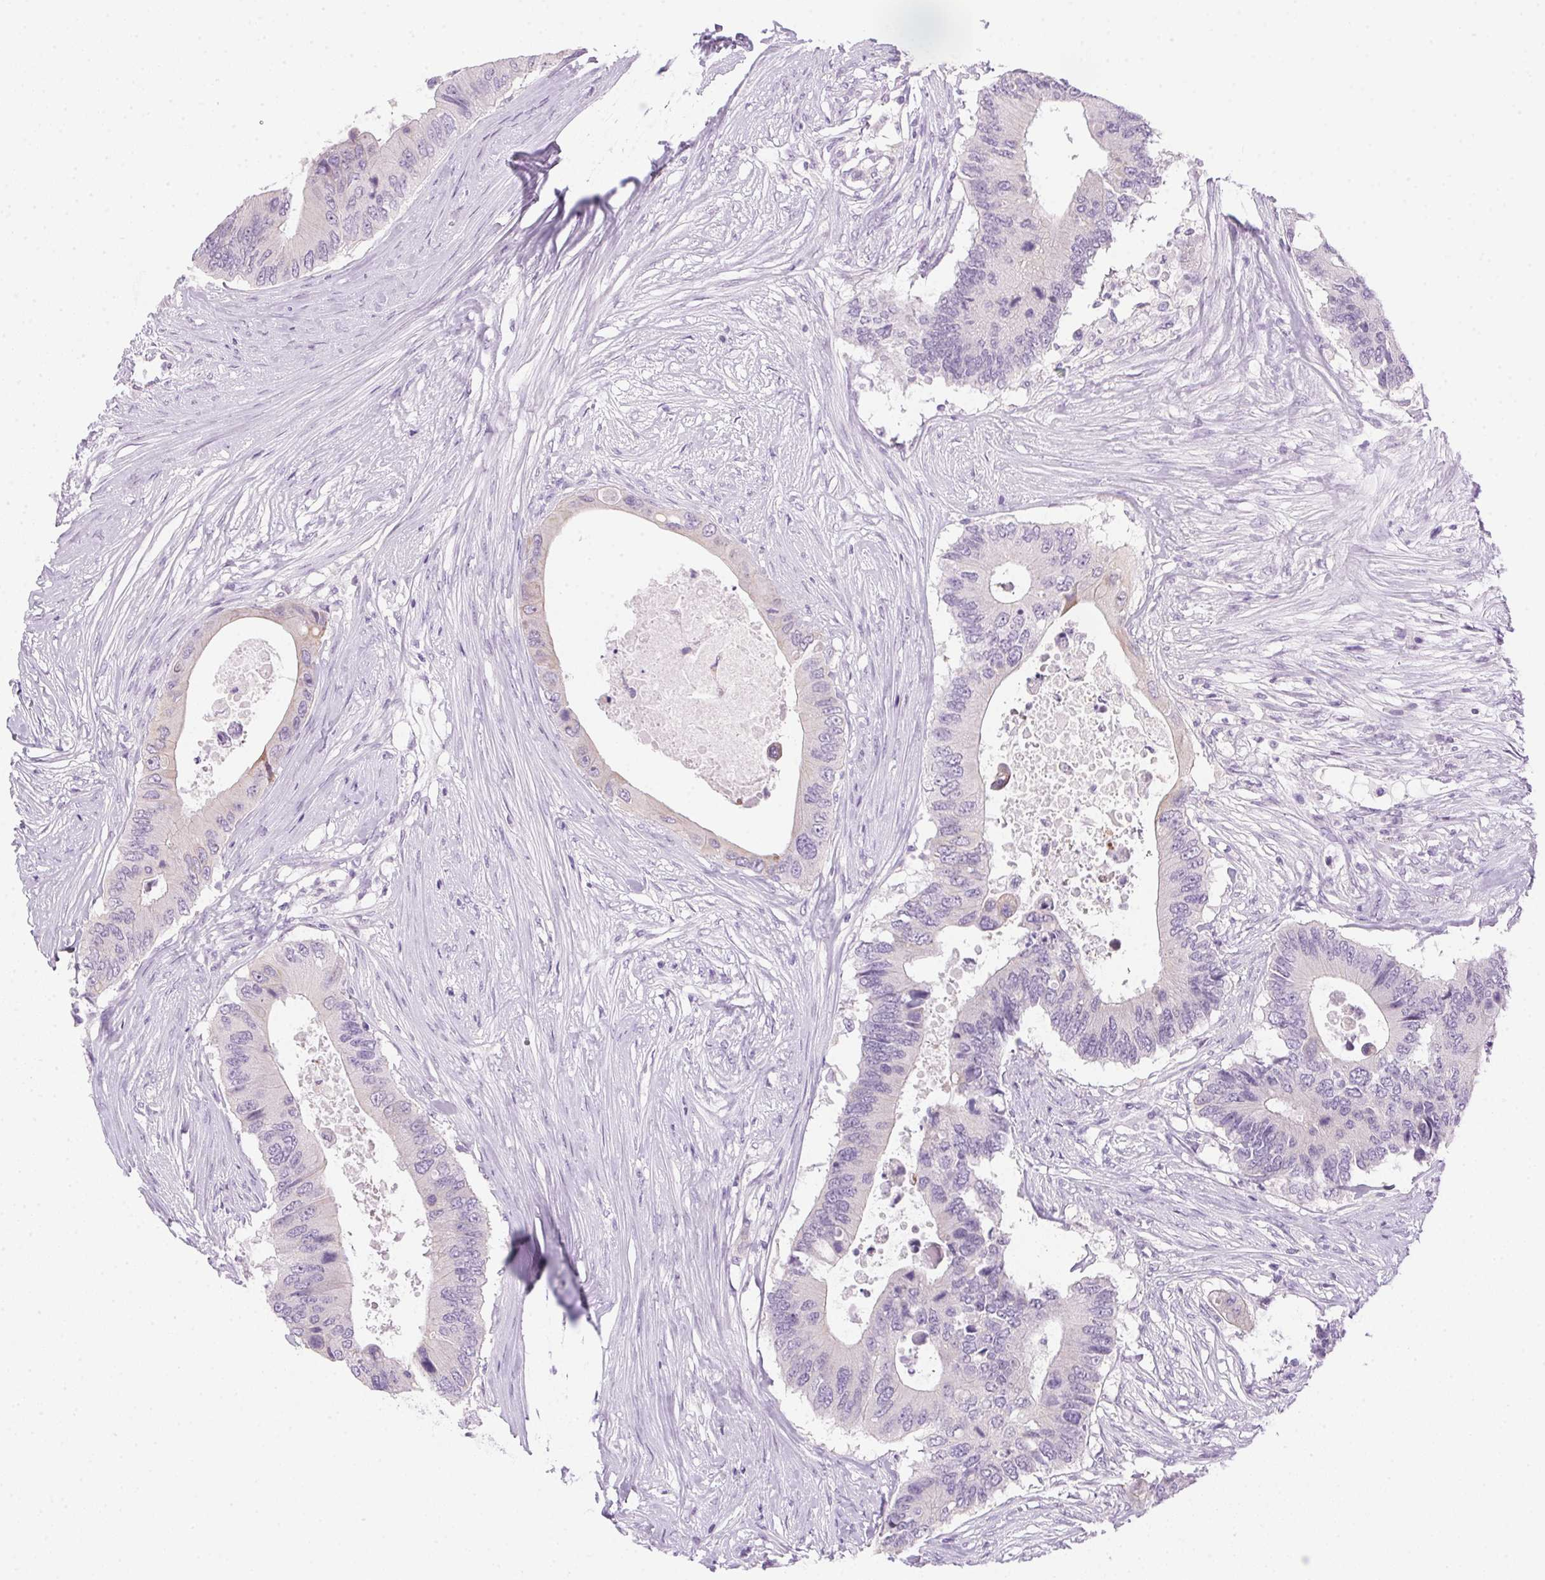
{"staining": {"intensity": "weak", "quantity": "<25%", "location": "cytoplasmic/membranous"}, "tissue": "colorectal cancer", "cell_type": "Tumor cells", "image_type": "cancer", "snomed": [{"axis": "morphology", "description": "Adenocarcinoma, NOS"}, {"axis": "topography", "description": "Colon"}], "caption": "High power microscopy histopathology image of an immunohistochemistry (IHC) micrograph of adenocarcinoma (colorectal), revealing no significant positivity in tumor cells. (DAB immunohistochemistry (IHC) with hematoxylin counter stain).", "gene": "POPDC2", "patient": {"sex": "male", "age": 71}}